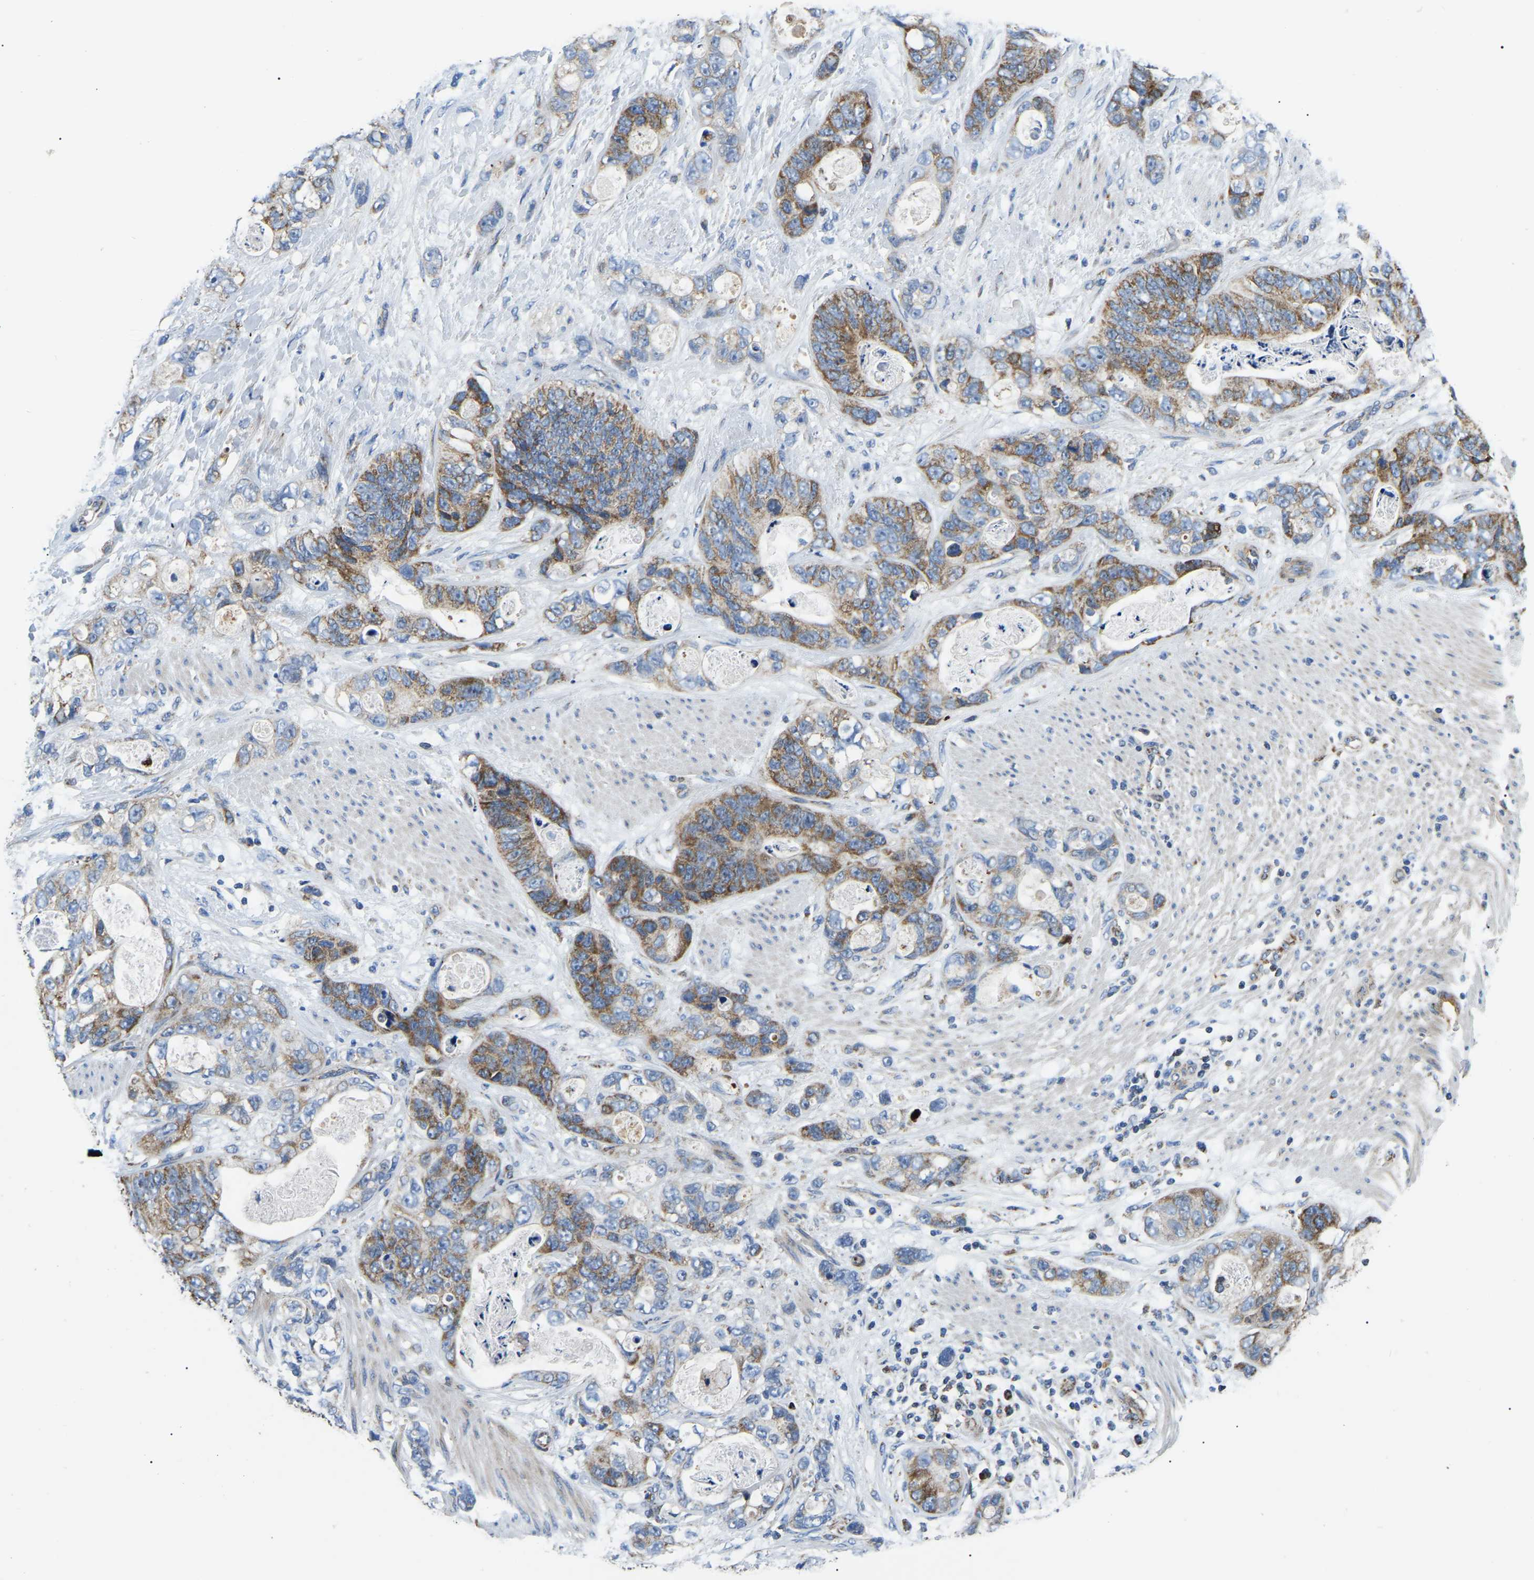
{"staining": {"intensity": "moderate", "quantity": ">75%", "location": "cytoplasmic/membranous"}, "tissue": "stomach cancer", "cell_type": "Tumor cells", "image_type": "cancer", "snomed": [{"axis": "morphology", "description": "Normal tissue, NOS"}, {"axis": "morphology", "description": "Adenocarcinoma, NOS"}, {"axis": "topography", "description": "Stomach"}], "caption": "Immunohistochemistry of human stomach cancer demonstrates medium levels of moderate cytoplasmic/membranous staining in approximately >75% of tumor cells.", "gene": "PPM1E", "patient": {"sex": "female", "age": 89}}